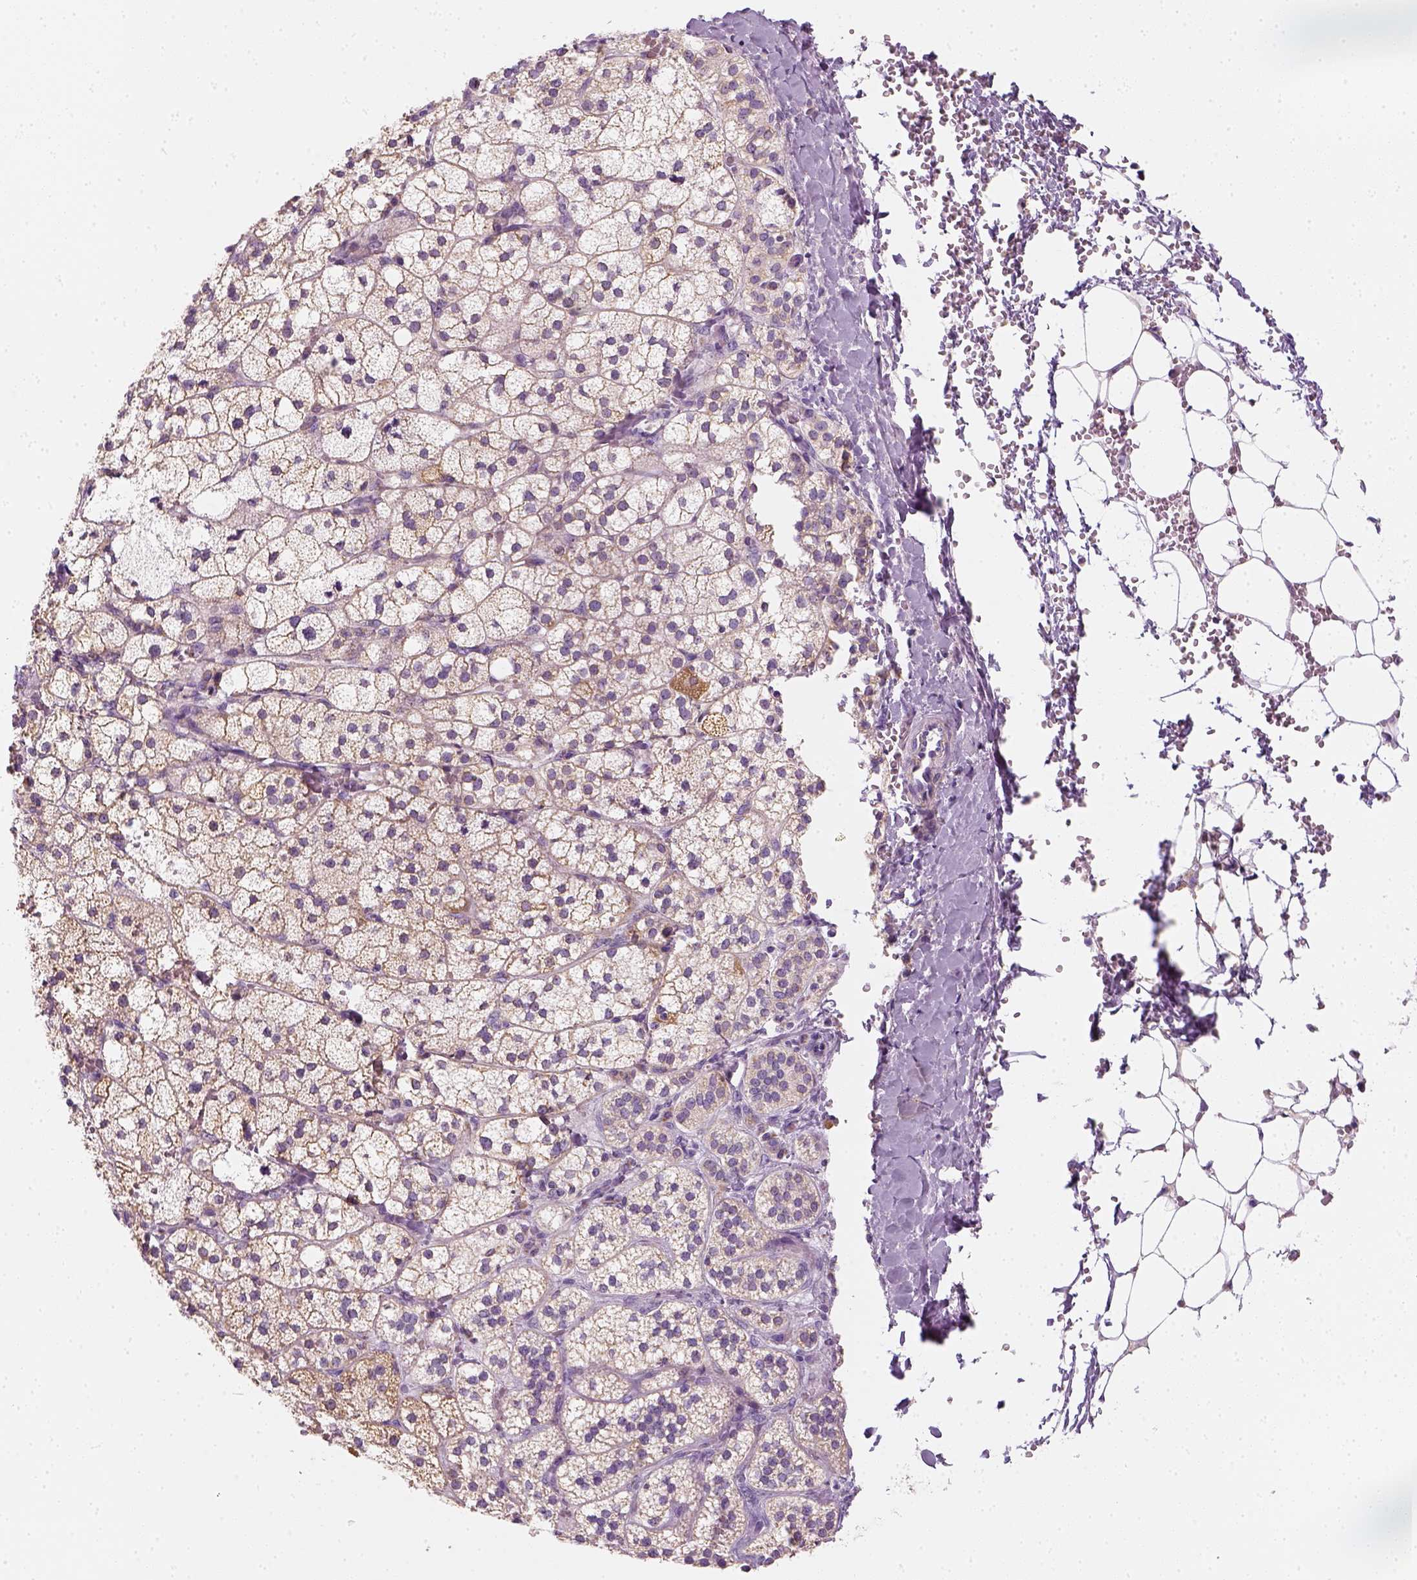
{"staining": {"intensity": "weak", "quantity": ">75%", "location": "cytoplasmic/membranous"}, "tissue": "adrenal gland", "cell_type": "Glandular cells", "image_type": "normal", "snomed": [{"axis": "morphology", "description": "Normal tissue, NOS"}, {"axis": "topography", "description": "Adrenal gland"}], "caption": "Protein expression analysis of benign adrenal gland exhibits weak cytoplasmic/membranous staining in about >75% of glandular cells. The staining was performed using DAB (3,3'-diaminobenzidine), with brown indicating positive protein expression. Nuclei are stained blue with hematoxylin.", "gene": "AWAT2", "patient": {"sex": "male", "age": 53}}